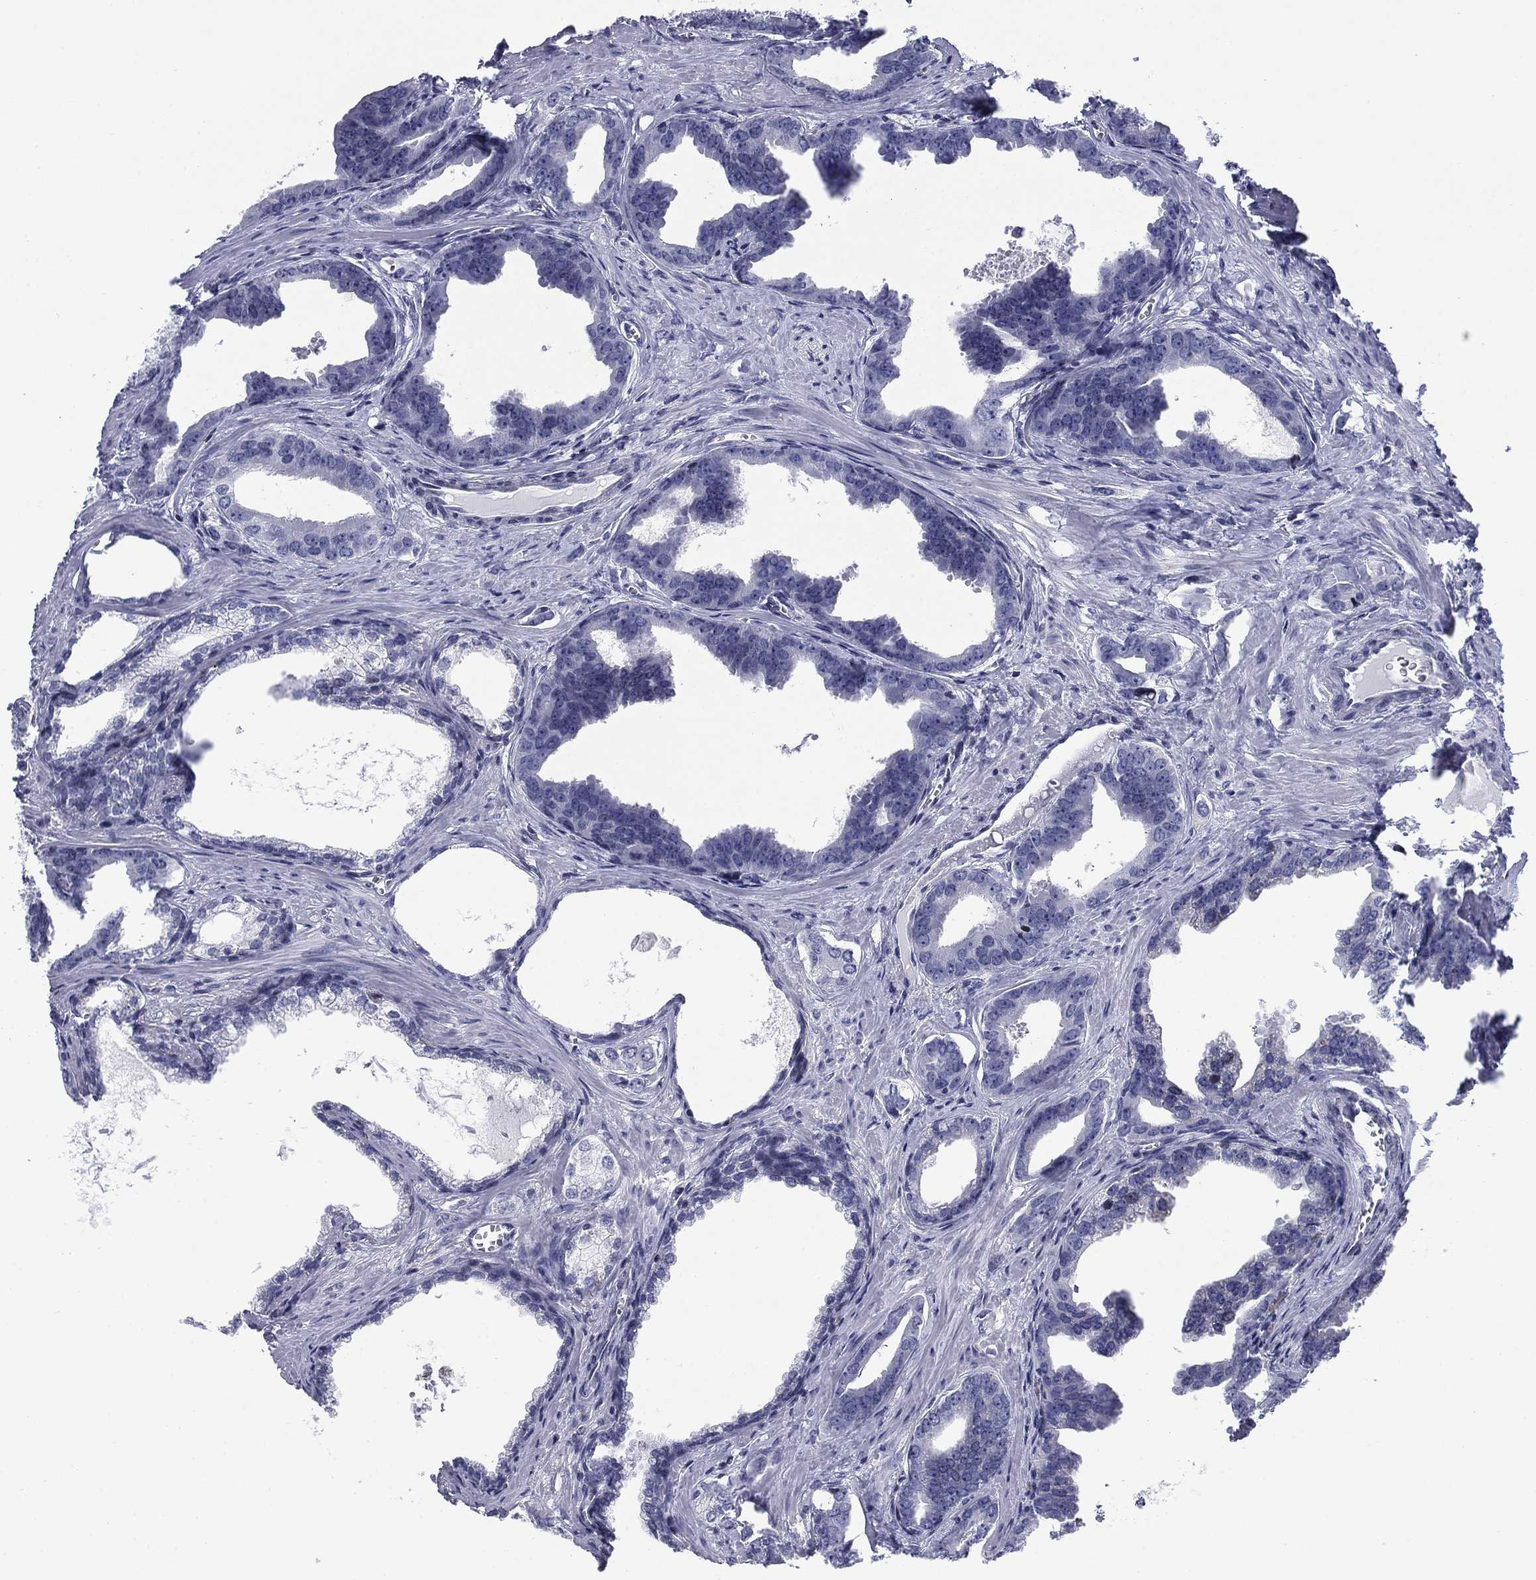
{"staining": {"intensity": "negative", "quantity": "none", "location": "none"}, "tissue": "prostate cancer", "cell_type": "Tumor cells", "image_type": "cancer", "snomed": [{"axis": "morphology", "description": "Adenocarcinoma, NOS"}, {"axis": "topography", "description": "Prostate"}], "caption": "Immunohistochemistry (IHC) of prostate adenocarcinoma displays no positivity in tumor cells.", "gene": "CCDC144A", "patient": {"sex": "male", "age": 66}}